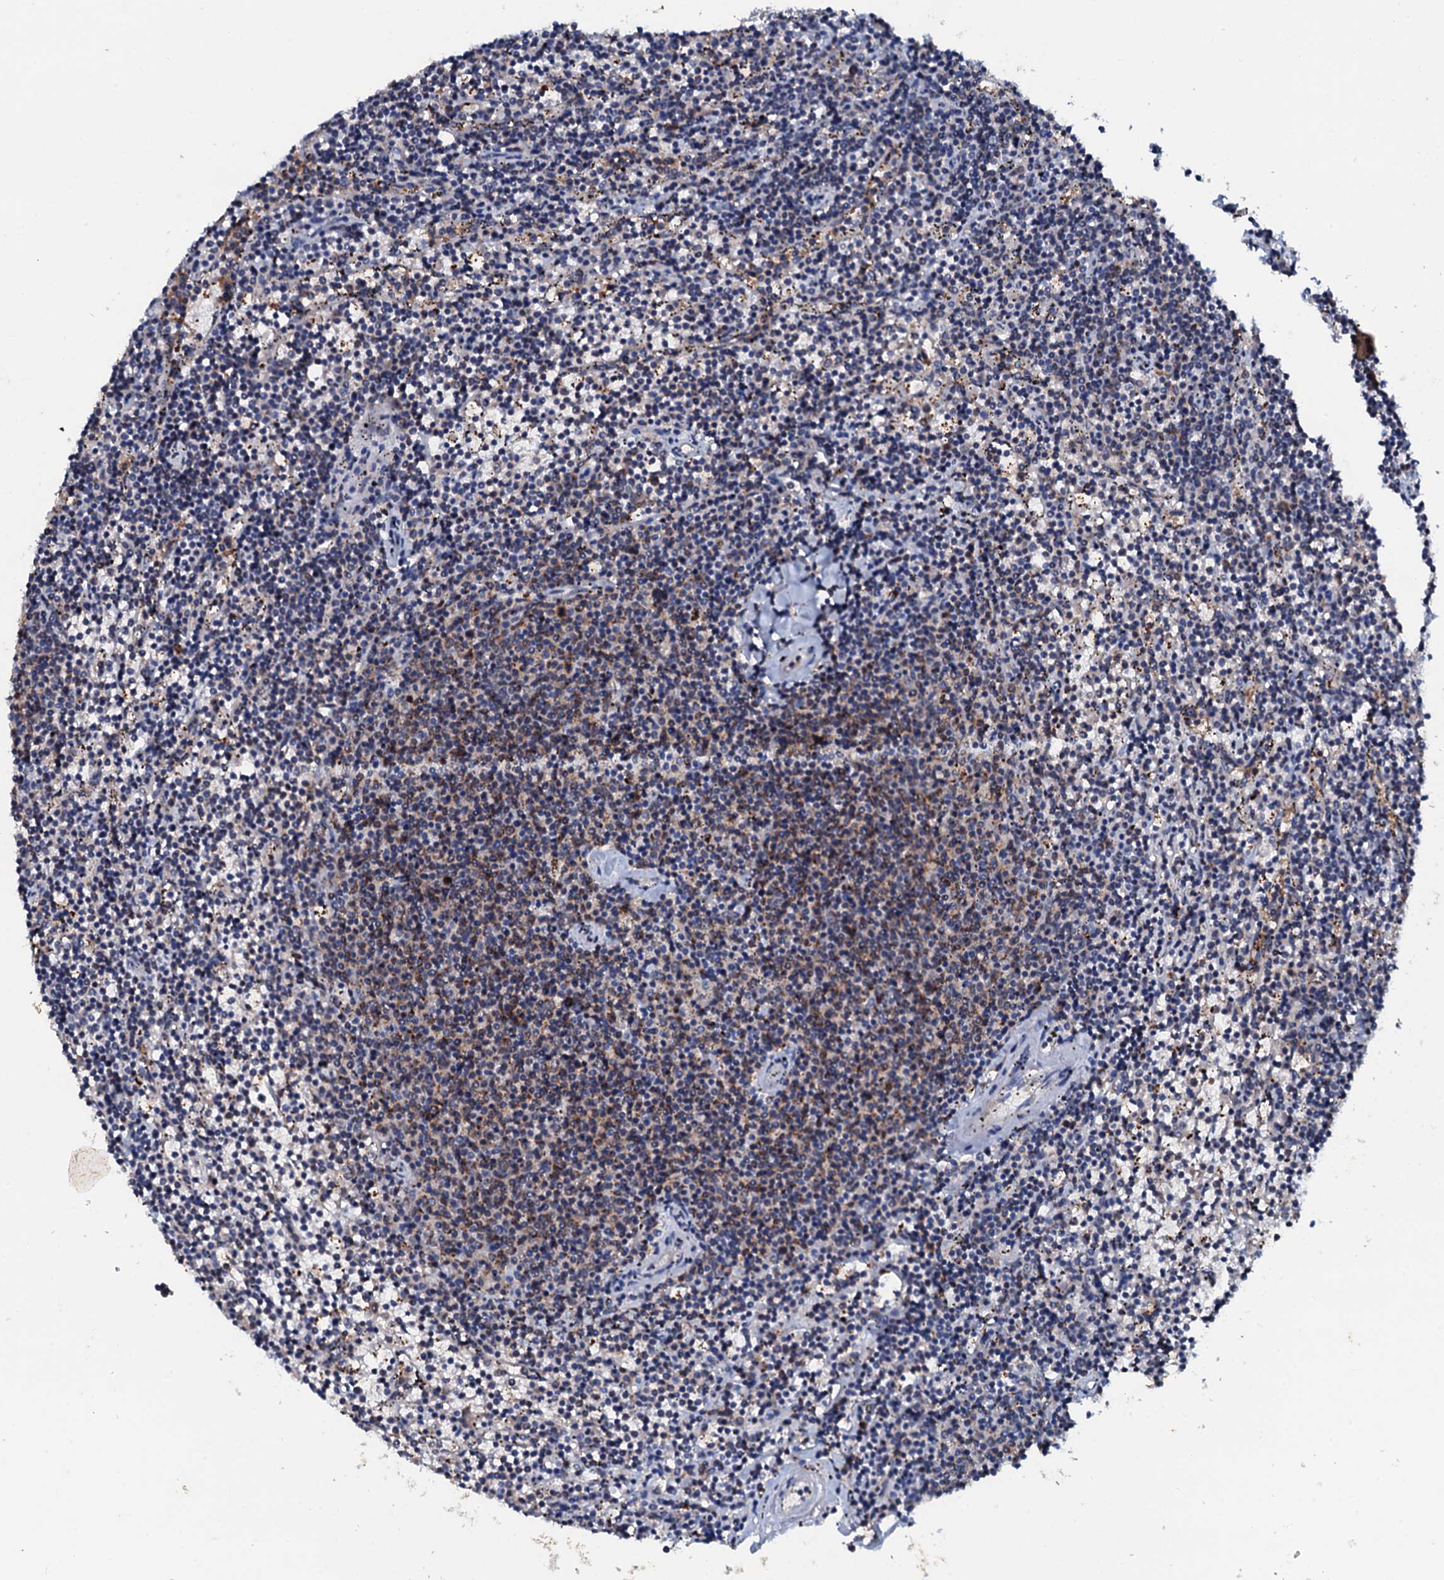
{"staining": {"intensity": "moderate", "quantity": "<25%", "location": "cytoplasmic/membranous"}, "tissue": "lymphoma", "cell_type": "Tumor cells", "image_type": "cancer", "snomed": [{"axis": "morphology", "description": "Malignant lymphoma, non-Hodgkin's type, Low grade"}, {"axis": "topography", "description": "Spleen"}], "caption": "DAB immunohistochemical staining of human low-grade malignant lymphoma, non-Hodgkin's type exhibits moderate cytoplasmic/membranous protein positivity in approximately <25% of tumor cells.", "gene": "GRK2", "patient": {"sex": "female", "age": 50}}